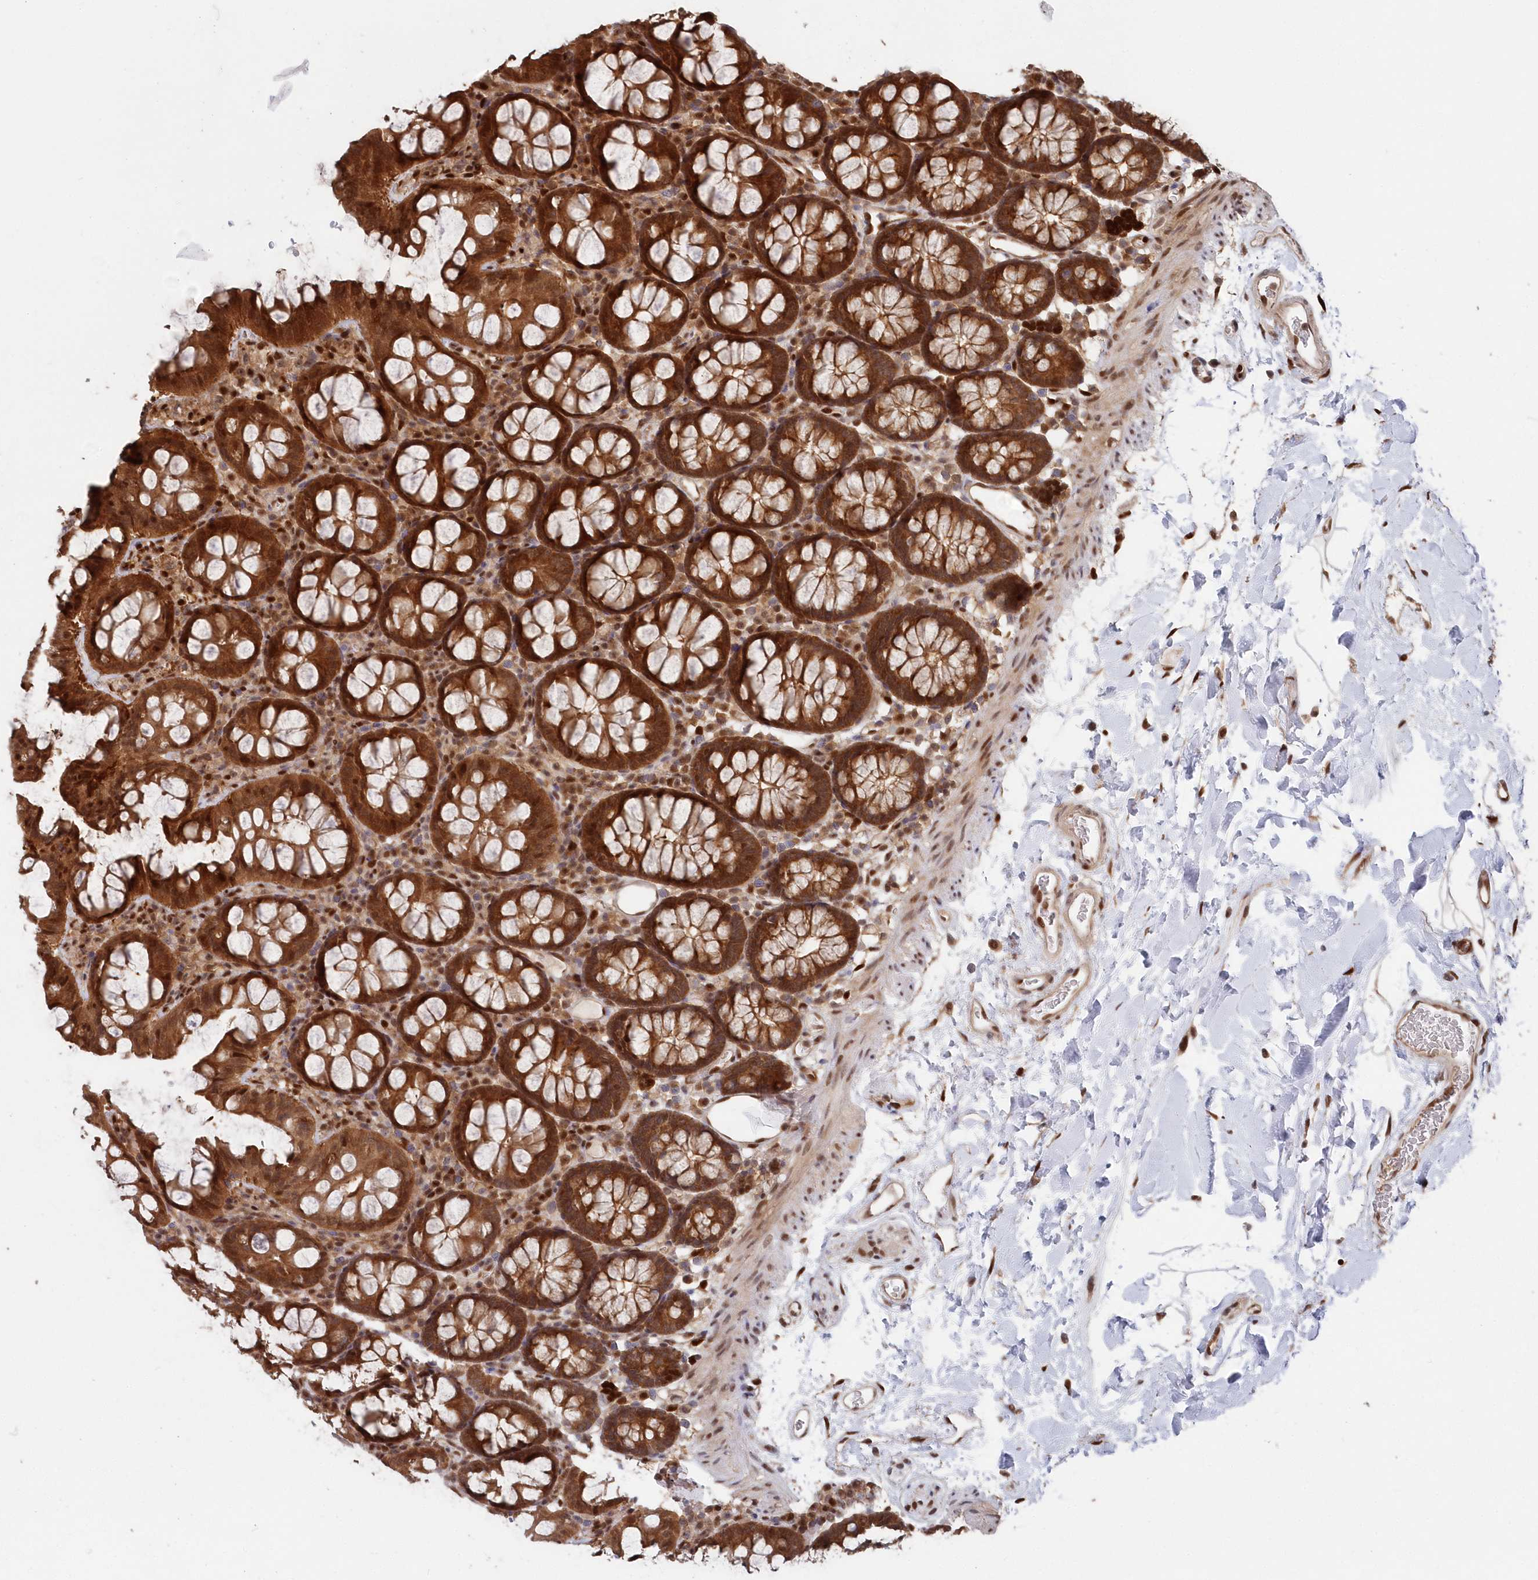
{"staining": {"intensity": "strong", "quantity": ">75%", "location": "nuclear"}, "tissue": "colon", "cell_type": "Endothelial cells", "image_type": "normal", "snomed": [{"axis": "morphology", "description": "Normal tissue, NOS"}, {"axis": "topography", "description": "Colon"}], "caption": "This is an image of immunohistochemistry staining of normal colon, which shows strong positivity in the nuclear of endothelial cells.", "gene": "ABHD14B", "patient": {"sex": "male", "age": 75}}